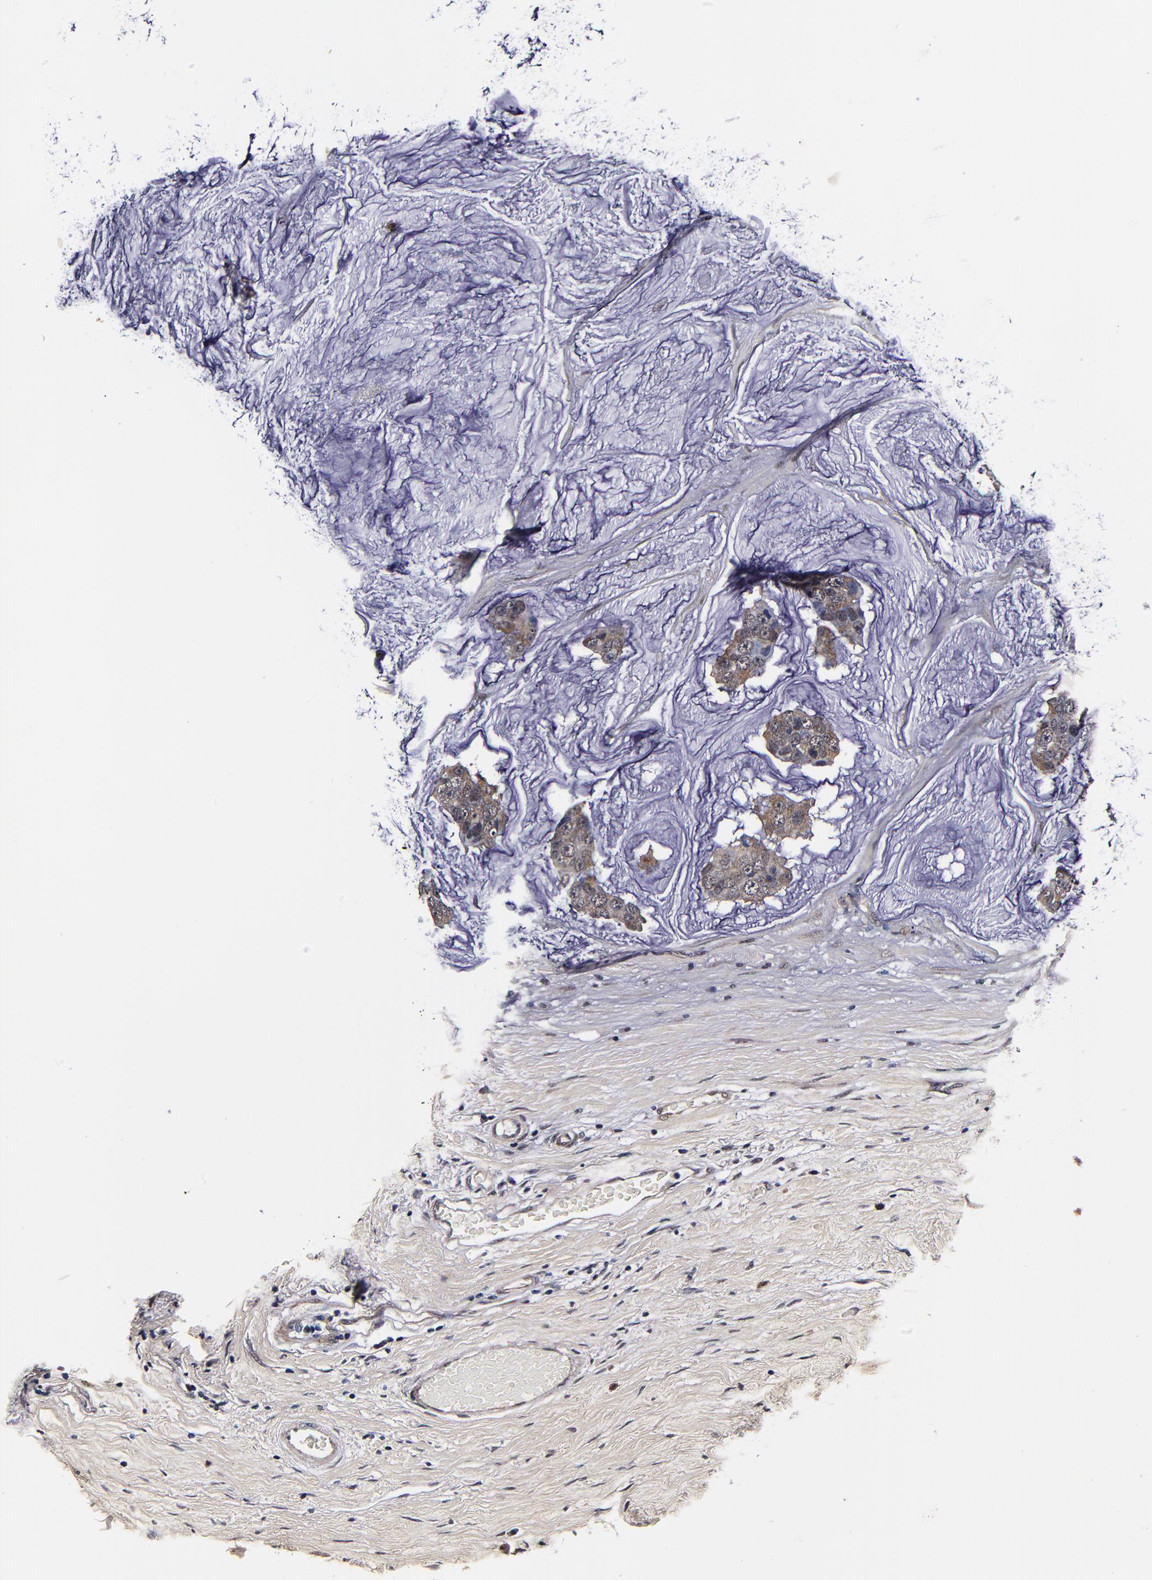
{"staining": {"intensity": "weak", "quantity": ">75%", "location": "cytoplasmic/membranous,nuclear"}, "tissue": "breast cancer", "cell_type": "Tumor cells", "image_type": "cancer", "snomed": [{"axis": "morphology", "description": "Normal tissue, NOS"}, {"axis": "morphology", "description": "Duct carcinoma"}, {"axis": "topography", "description": "Breast"}], "caption": "Immunohistochemical staining of human breast invasive ductal carcinoma demonstrates weak cytoplasmic/membranous and nuclear protein staining in about >75% of tumor cells. The staining was performed using DAB to visualize the protein expression in brown, while the nuclei were stained in blue with hematoxylin (Magnification: 20x).", "gene": "MMP15", "patient": {"sex": "female", "age": 50}}